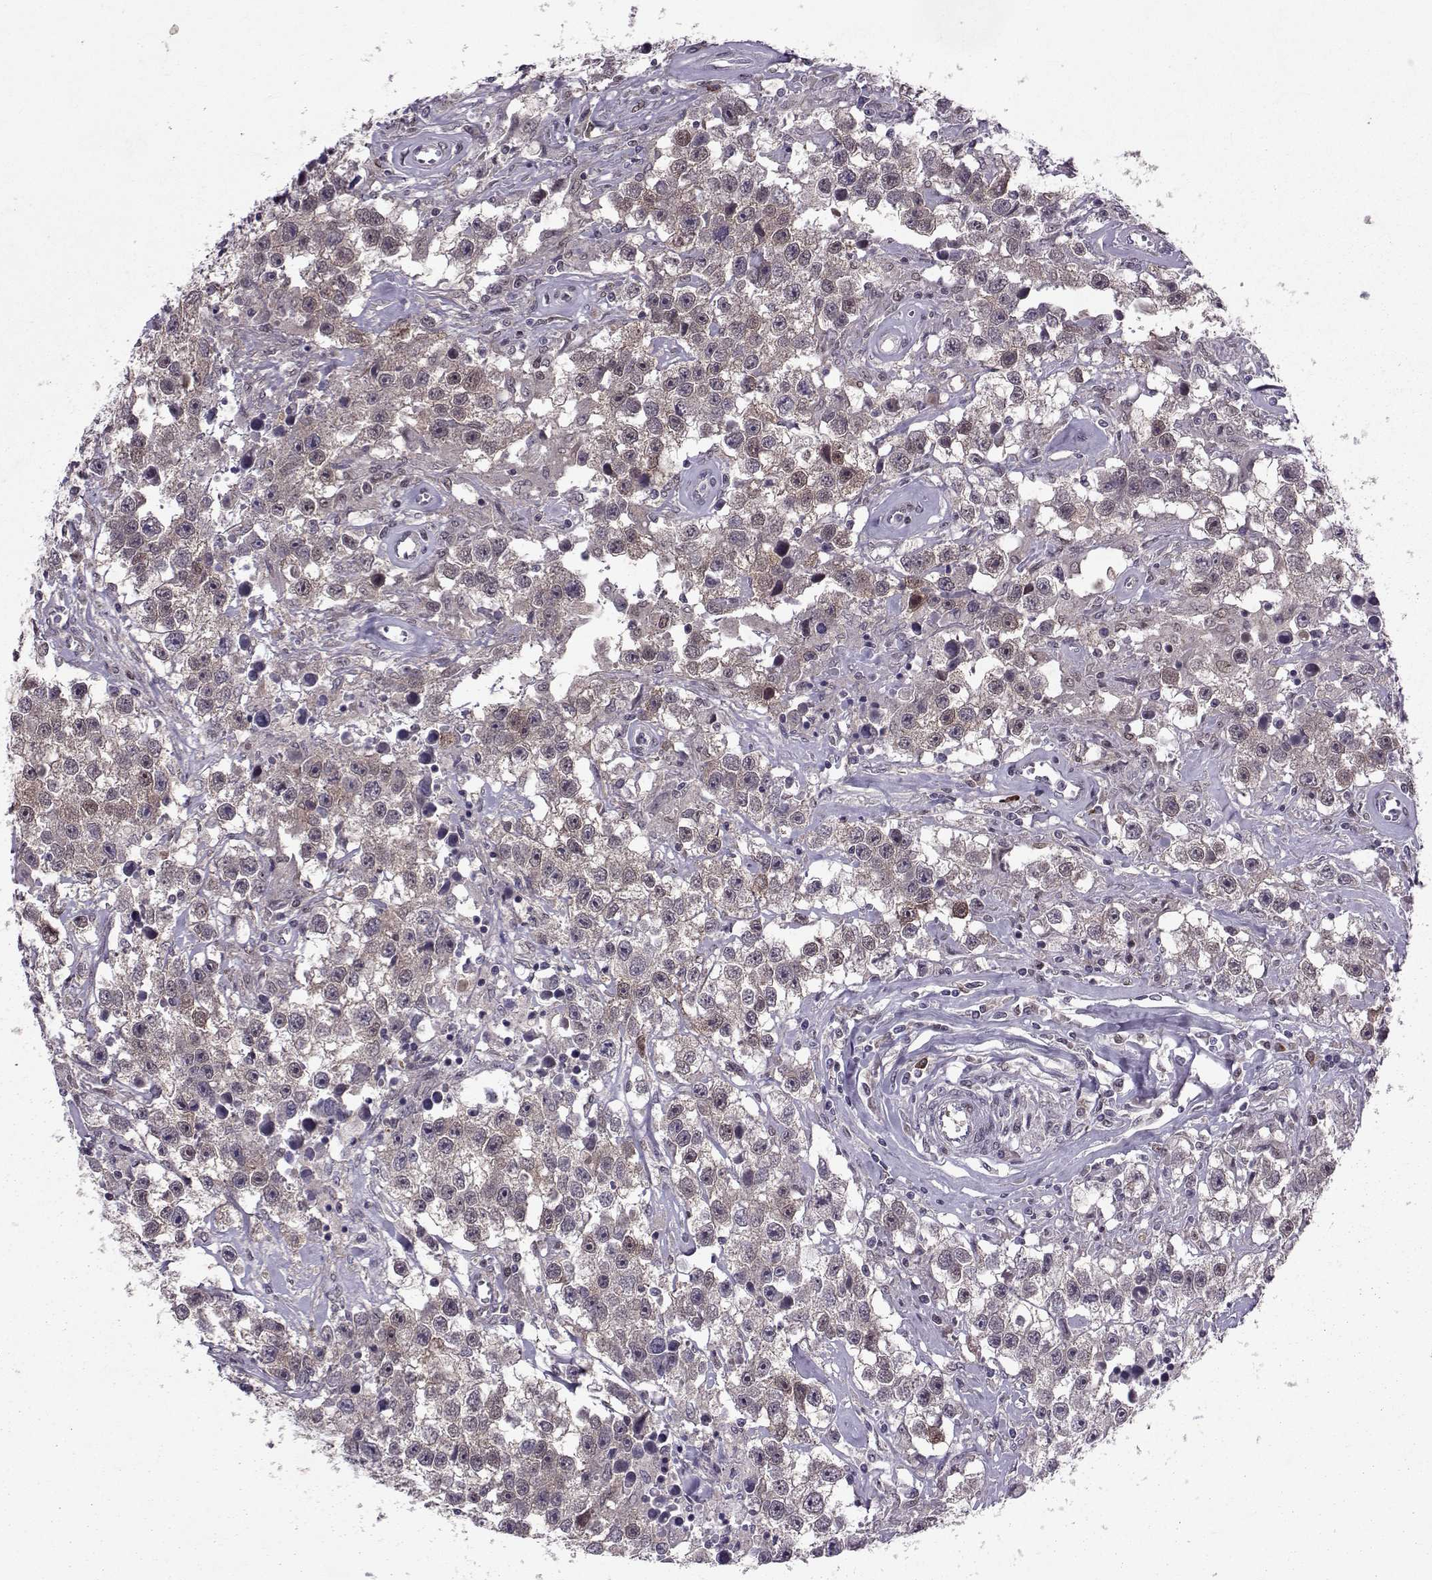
{"staining": {"intensity": "weak", "quantity": "25%-75%", "location": "cytoplasmic/membranous"}, "tissue": "testis cancer", "cell_type": "Tumor cells", "image_type": "cancer", "snomed": [{"axis": "morphology", "description": "Seminoma, NOS"}, {"axis": "topography", "description": "Testis"}], "caption": "Immunohistochemistry micrograph of human testis seminoma stained for a protein (brown), which displays low levels of weak cytoplasmic/membranous positivity in about 25%-75% of tumor cells.", "gene": "CDK4", "patient": {"sex": "male", "age": 43}}